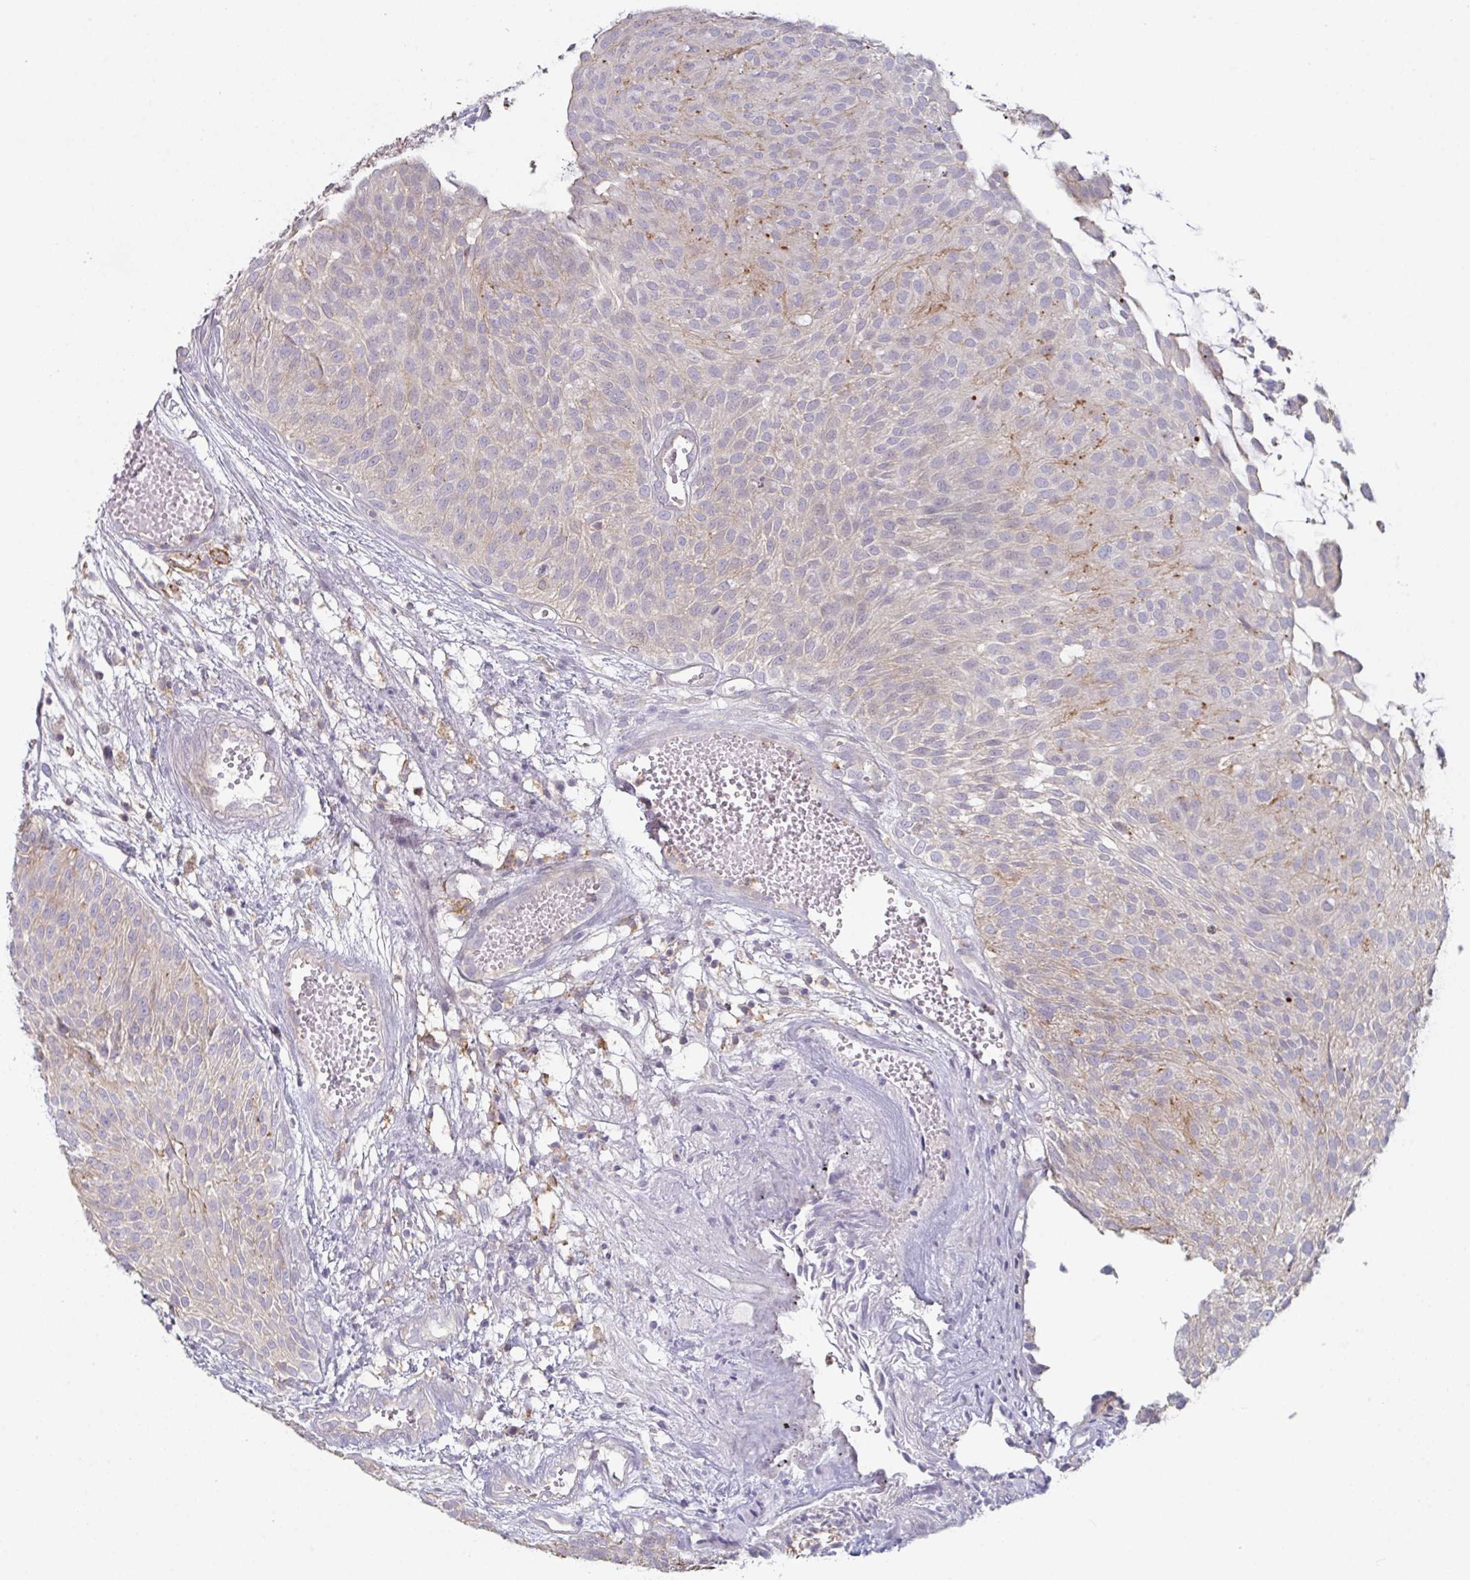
{"staining": {"intensity": "negative", "quantity": "none", "location": "none"}, "tissue": "urothelial cancer", "cell_type": "Tumor cells", "image_type": "cancer", "snomed": [{"axis": "morphology", "description": "Urothelial carcinoma, NOS"}, {"axis": "topography", "description": "Urinary bladder"}], "caption": "An immunohistochemistry photomicrograph of transitional cell carcinoma is shown. There is no staining in tumor cells of transitional cell carcinoma.", "gene": "DISP2", "patient": {"sex": "male", "age": 84}}